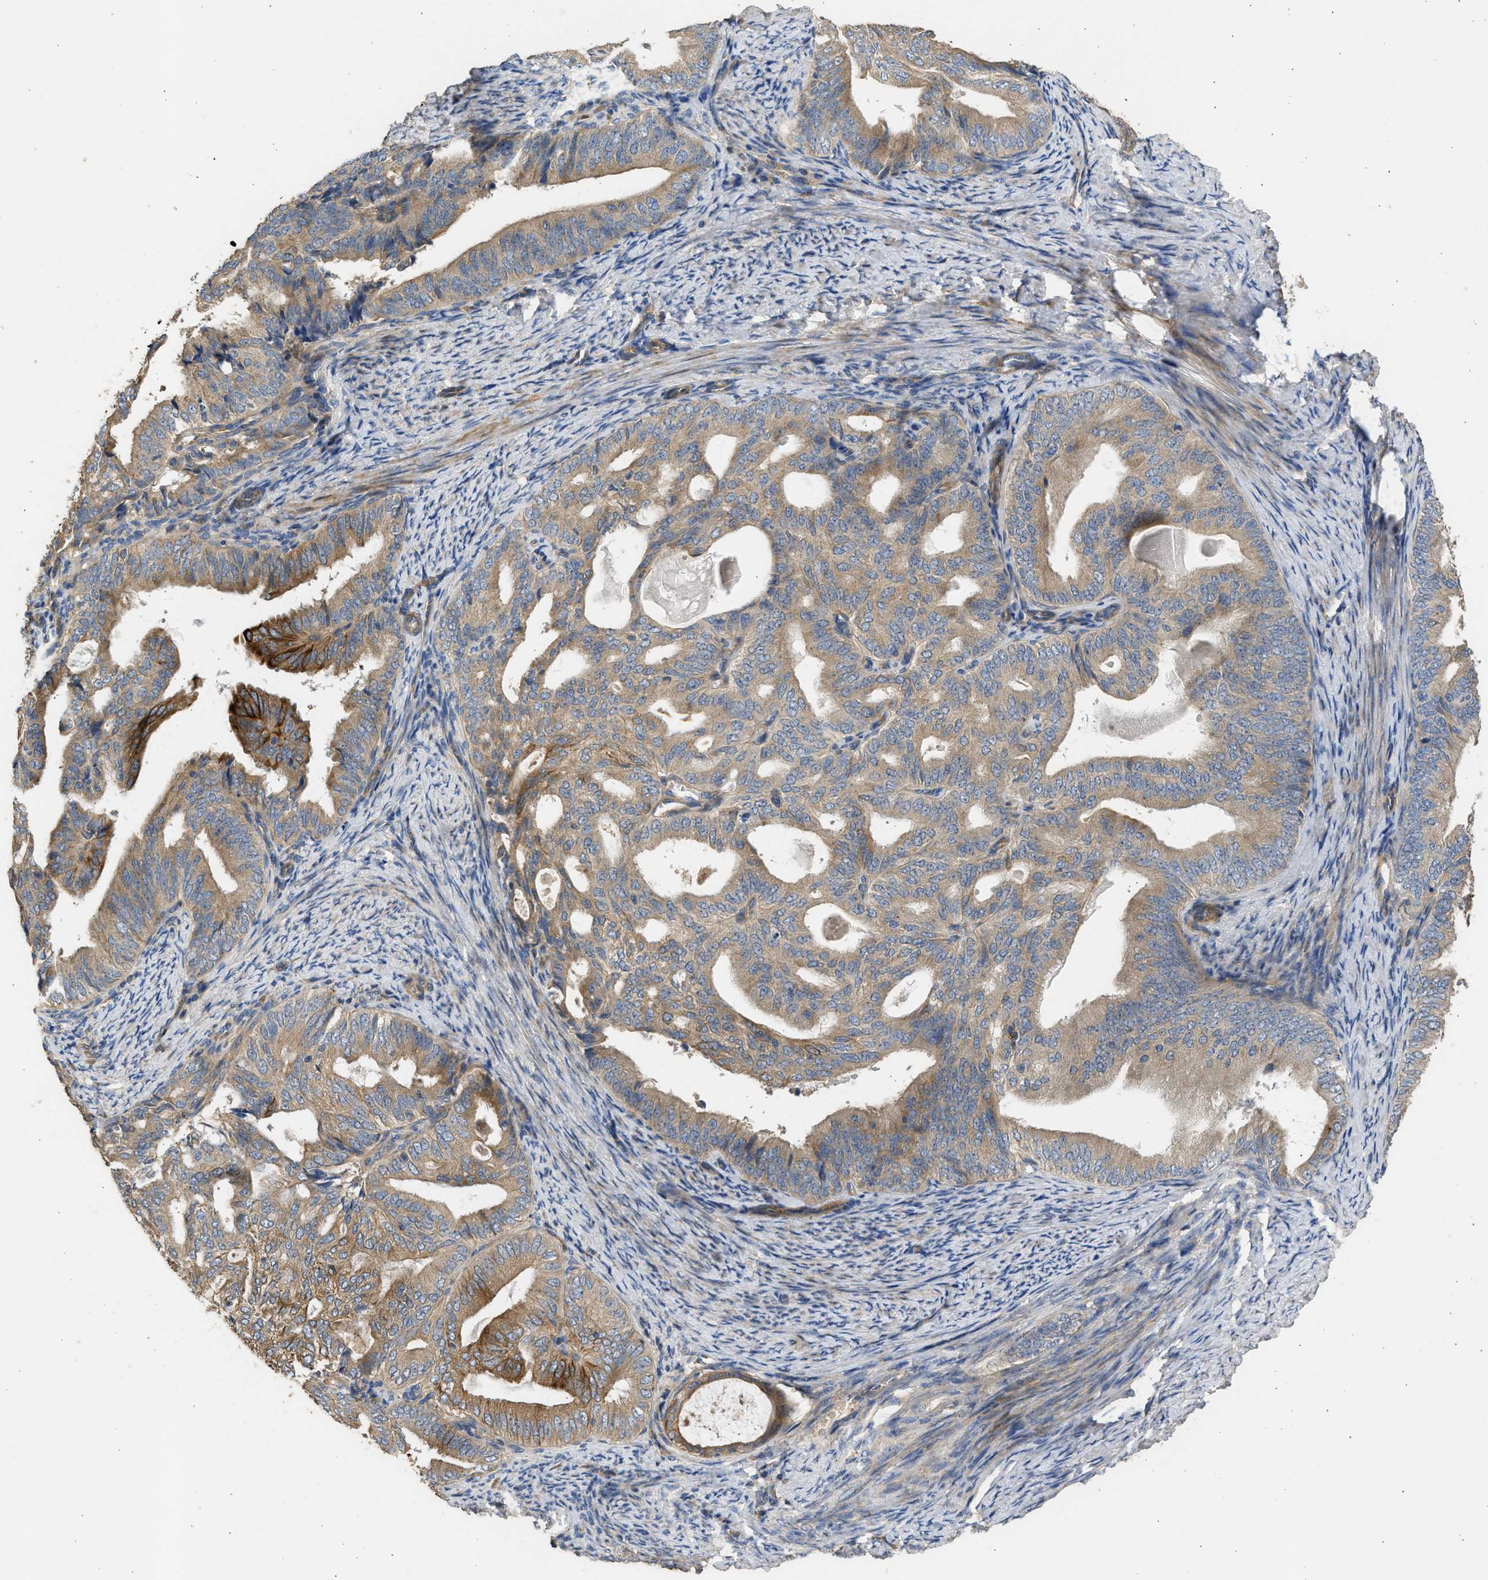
{"staining": {"intensity": "moderate", "quantity": ">75%", "location": "cytoplasmic/membranous"}, "tissue": "endometrial cancer", "cell_type": "Tumor cells", "image_type": "cancer", "snomed": [{"axis": "morphology", "description": "Adenocarcinoma, NOS"}, {"axis": "topography", "description": "Endometrium"}], "caption": "Immunohistochemical staining of adenocarcinoma (endometrial) demonstrates medium levels of moderate cytoplasmic/membranous protein positivity in approximately >75% of tumor cells.", "gene": "CSRNP2", "patient": {"sex": "female", "age": 58}}